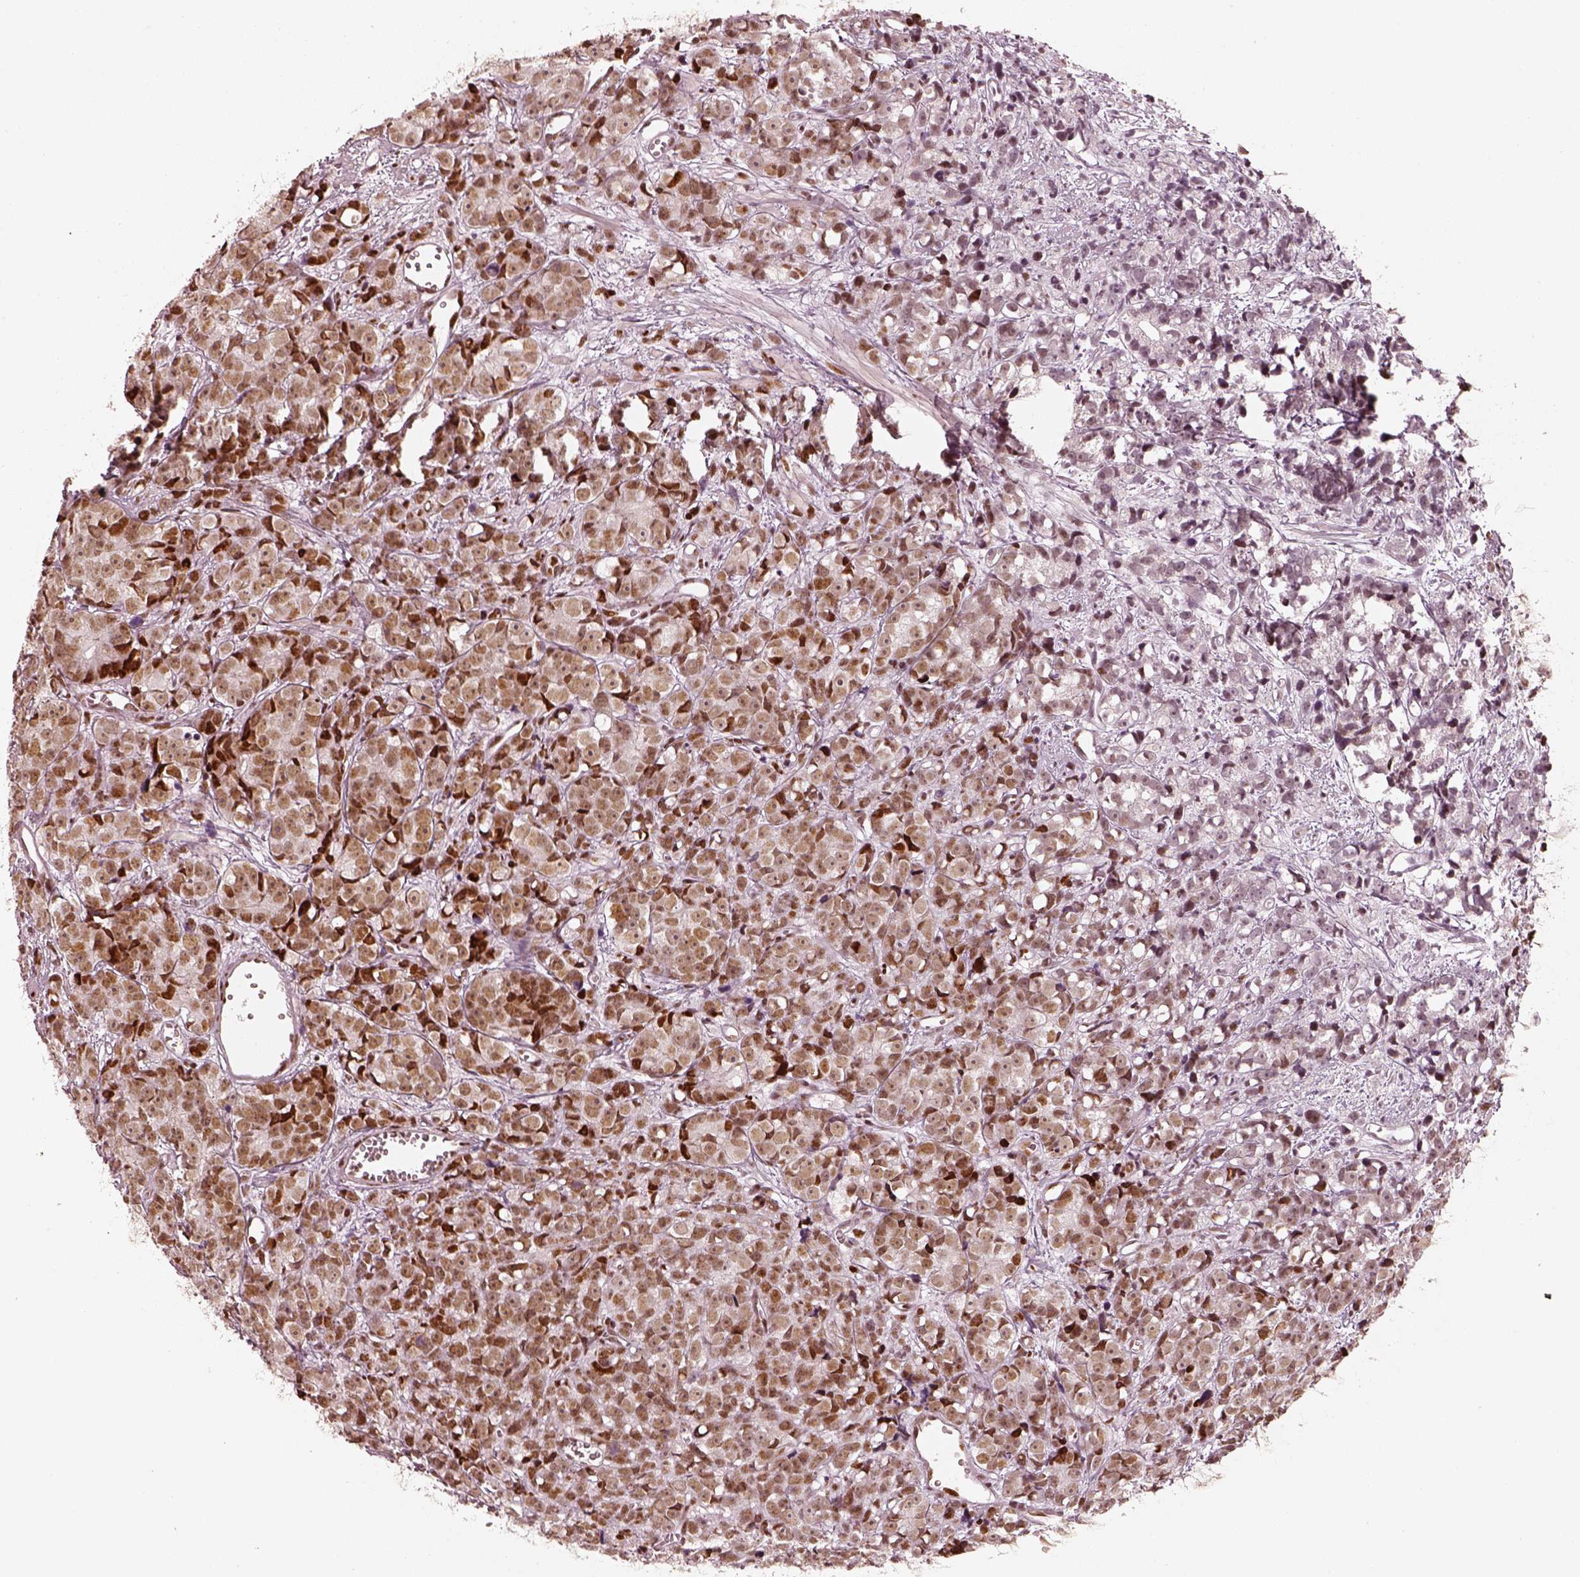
{"staining": {"intensity": "moderate", "quantity": "25%-75%", "location": "nuclear"}, "tissue": "prostate cancer", "cell_type": "Tumor cells", "image_type": "cancer", "snomed": [{"axis": "morphology", "description": "Adenocarcinoma, High grade"}, {"axis": "topography", "description": "Prostate"}], "caption": "The micrograph exhibits a brown stain indicating the presence of a protein in the nuclear of tumor cells in high-grade adenocarcinoma (prostate). Nuclei are stained in blue.", "gene": "HNRNPC", "patient": {"sex": "male", "age": 77}}